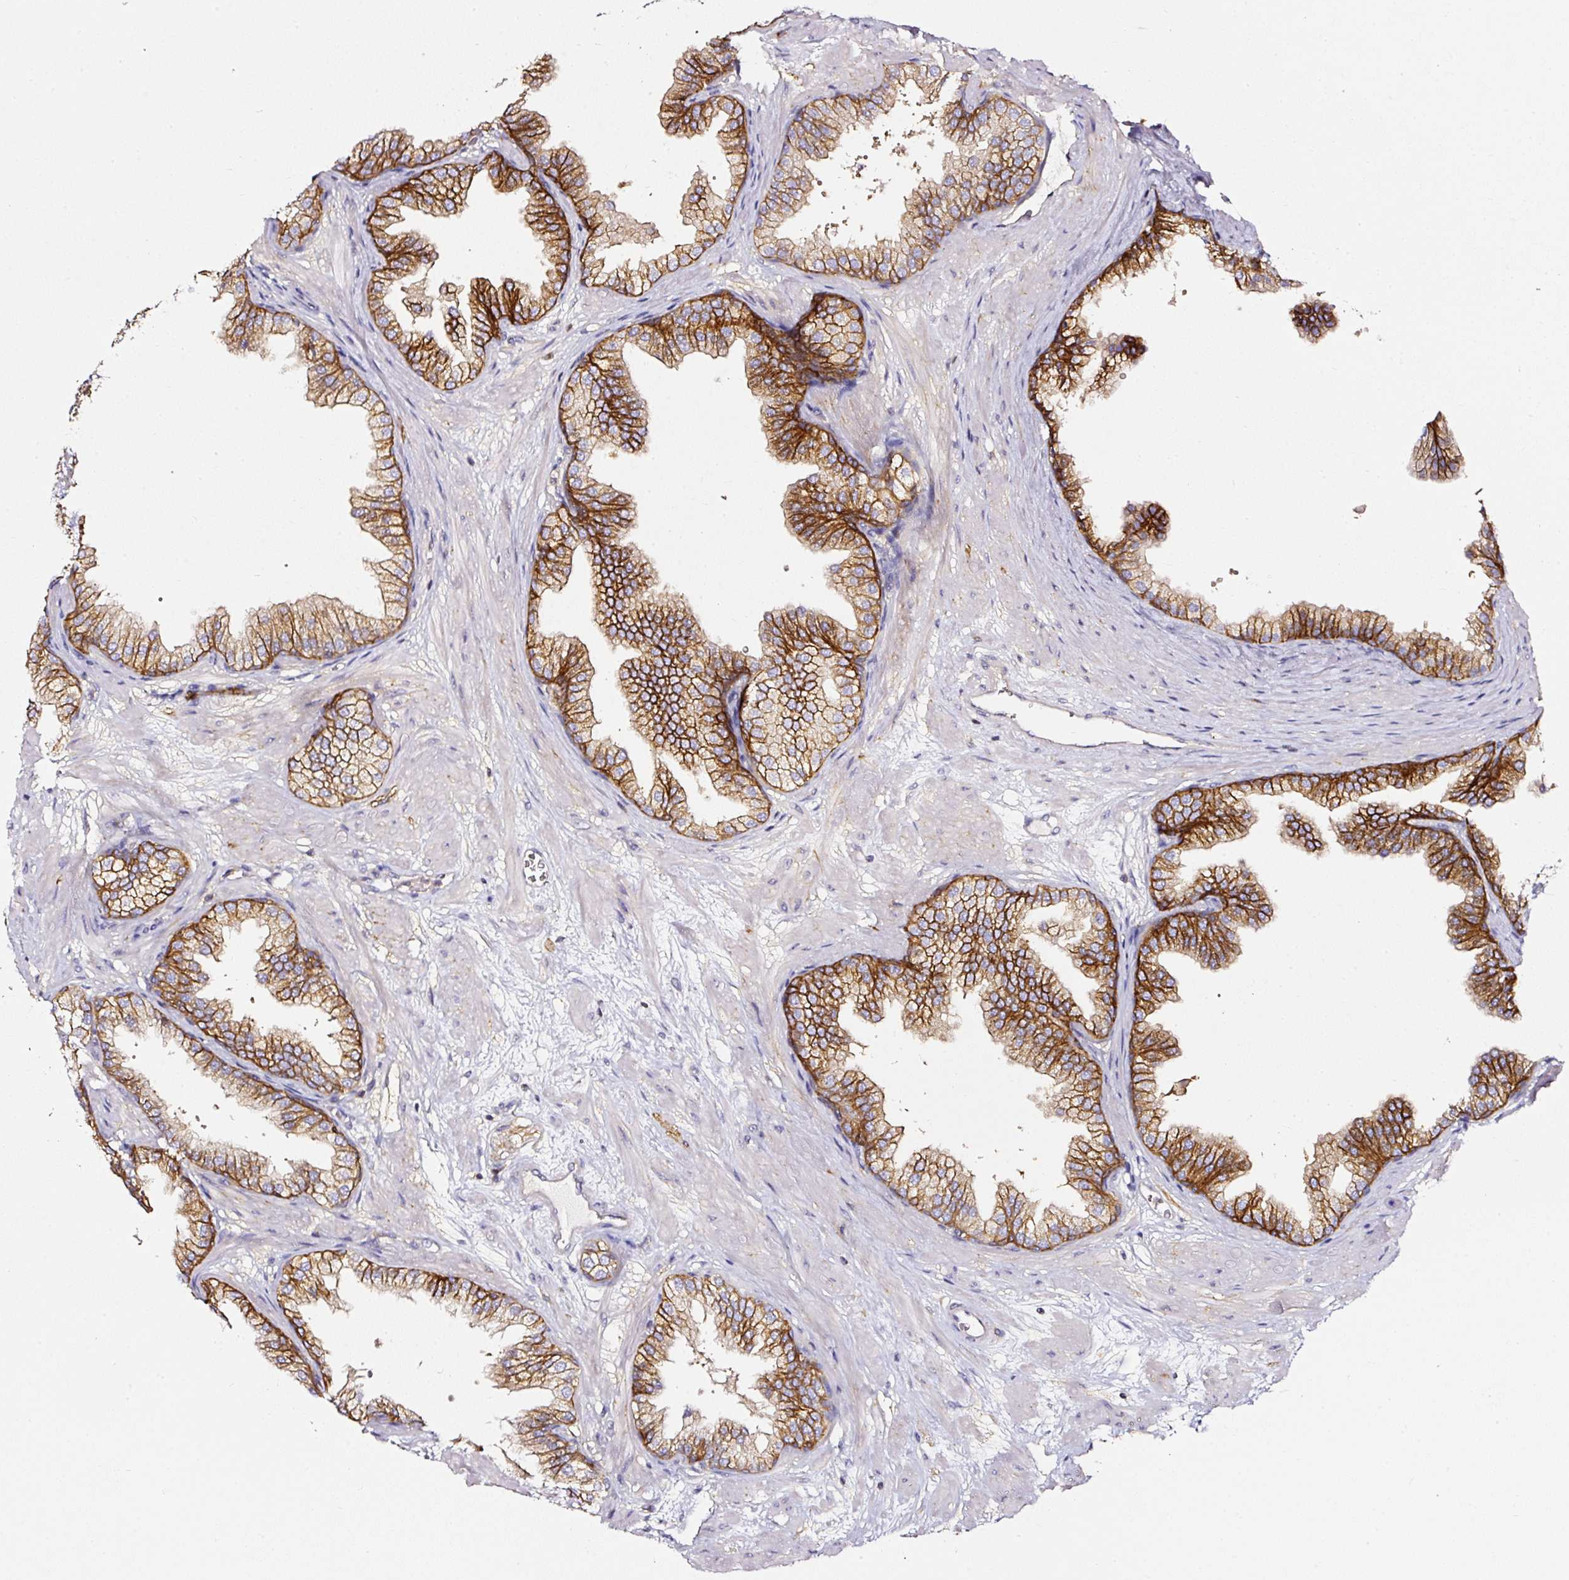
{"staining": {"intensity": "strong", "quantity": ">75%", "location": "cytoplasmic/membranous"}, "tissue": "prostate", "cell_type": "Glandular cells", "image_type": "normal", "snomed": [{"axis": "morphology", "description": "Normal tissue, NOS"}, {"axis": "topography", "description": "Prostate"}], "caption": "Immunohistochemistry image of benign human prostate stained for a protein (brown), which demonstrates high levels of strong cytoplasmic/membranous expression in approximately >75% of glandular cells.", "gene": "CD47", "patient": {"sex": "male", "age": 37}}